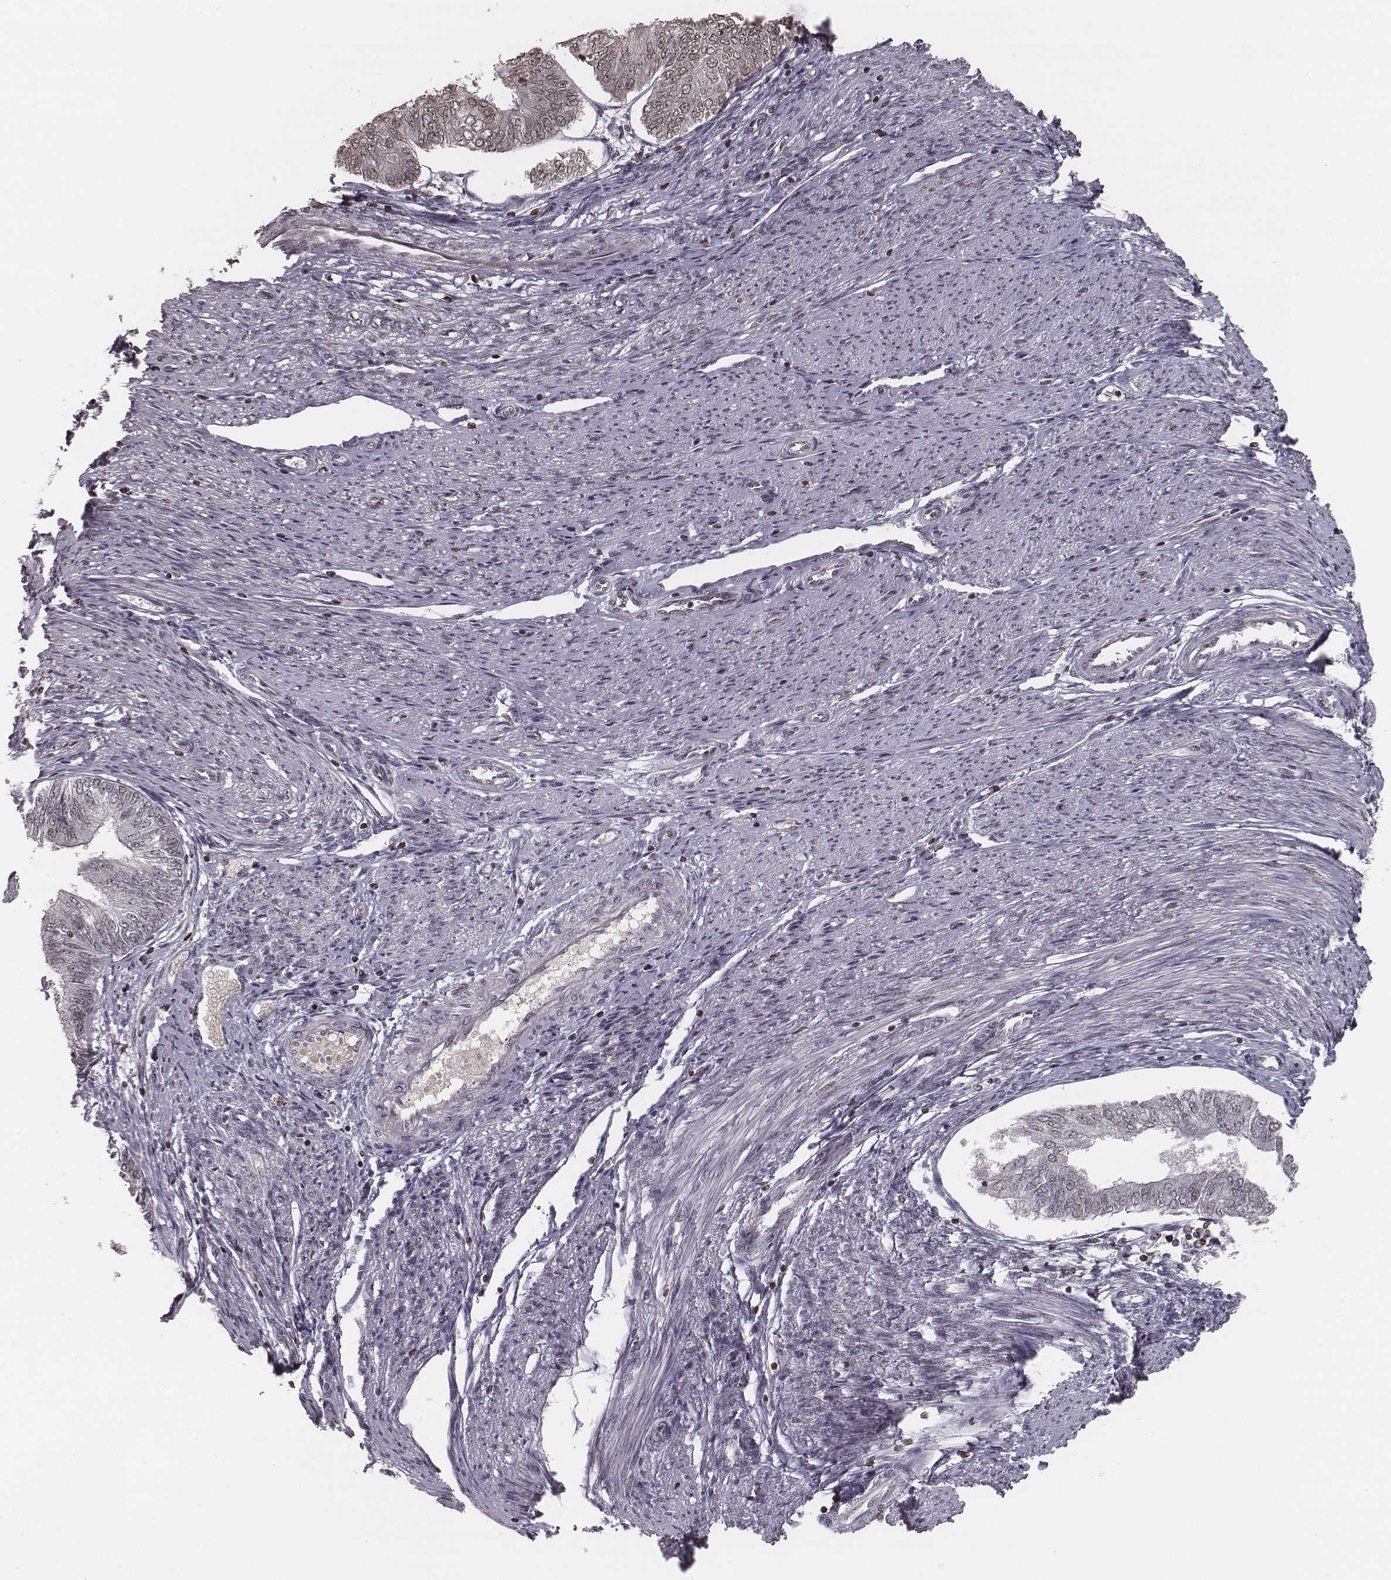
{"staining": {"intensity": "negative", "quantity": "none", "location": "none"}, "tissue": "endometrial cancer", "cell_type": "Tumor cells", "image_type": "cancer", "snomed": [{"axis": "morphology", "description": "Adenocarcinoma, NOS"}, {"axis": "topography", "description": "Endometrium"}], "caption": "Image shows no protein expression in tumor cells of adenocarcinoma (endometrial) tissue.", "gene": "HMGA2", "patient": {"sex": "female", "age": 58}}